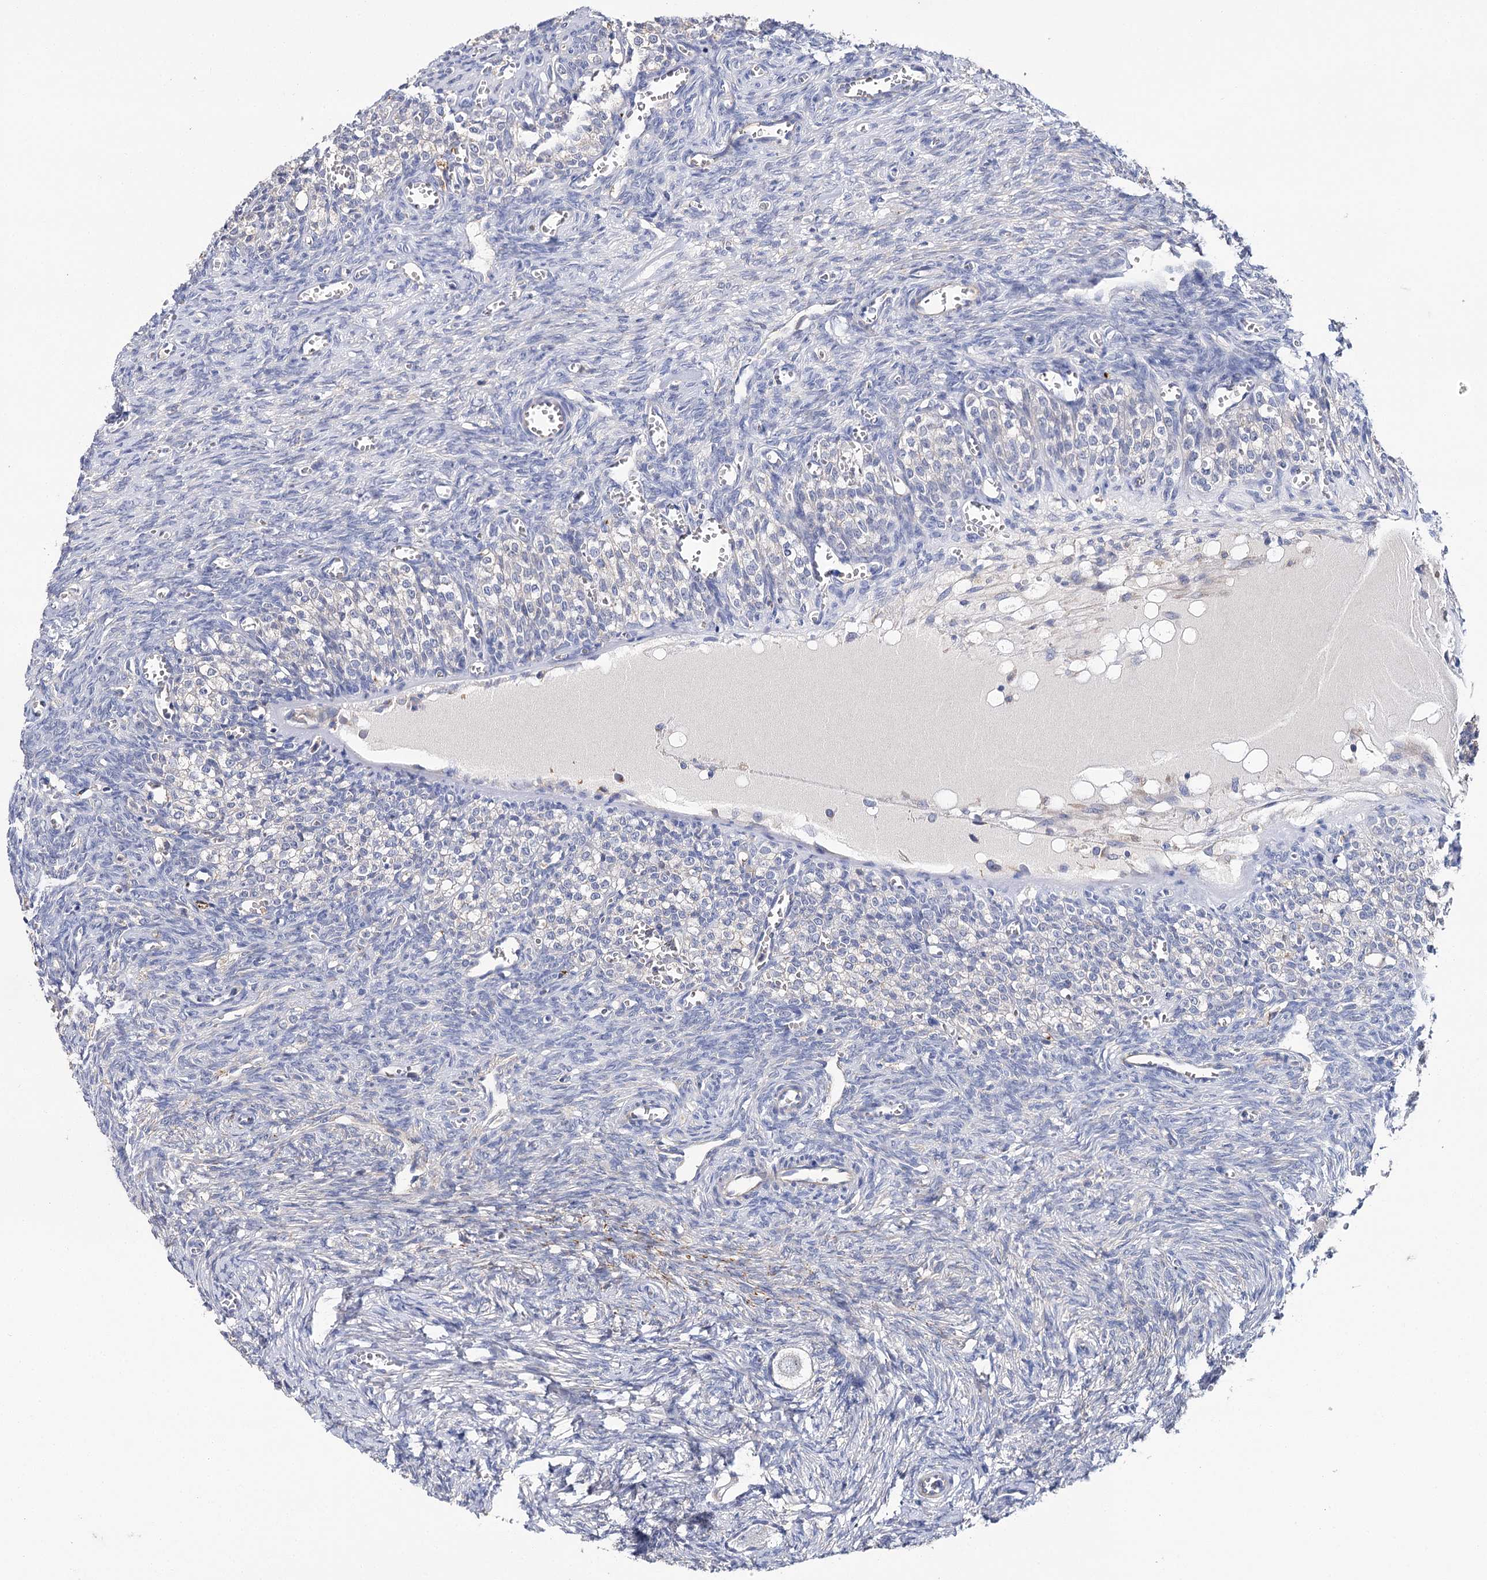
{"staining": {"intensity": "negative", "quantity": "none", "location": "none"}, "tissue": "ovary", "cell_type": "Follicle cells", "image_type": "normal", "snomed": [{"axis": "morphology", "description": "Normal tissue, NOS"}, {"axis": "topography", "description": "Ovary"}], "caption": "Follicle cells are negative for protein expression in normal human ovary. (DAB IHC, high magnification).", "gene": "EPYC", "patient": {"sex": "female", "age": 27}}